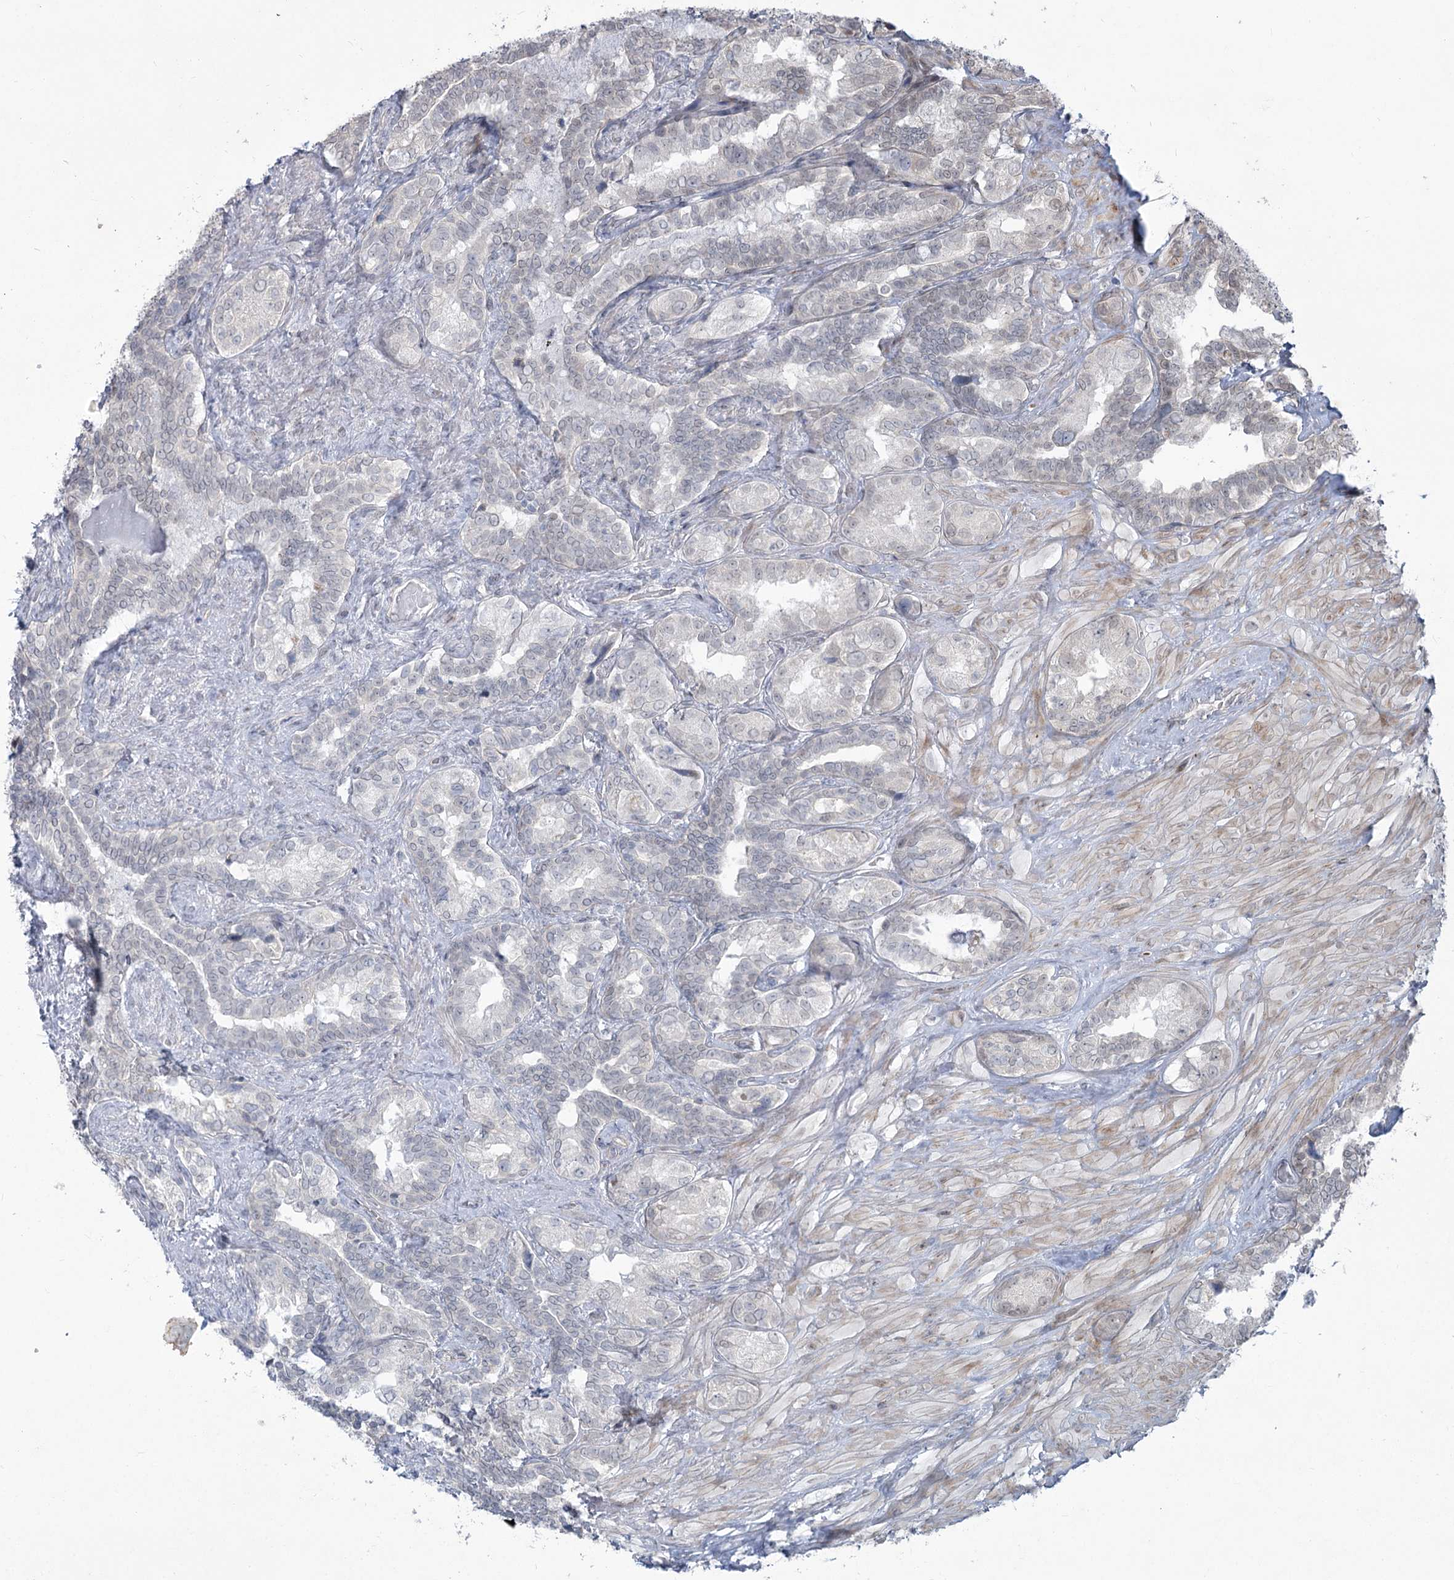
{"staining": {"intensity": "negative", "quantity": "none", "location": "none"}, "tissue": "seminal vesicle", "cell_type": "Glandular cells", "image_type": "normal", "snomed": [{"axis": "morphology", "description": "Normal tissue, NOS"}, {"axis": "topography", "description": "Seminal veicle"}, {"axis": "topography", "description": "Peripheral nerve tissue"}], "caption": "The histopathology image exhibits no significant expression in glandular cells of seminal vesicle. (DAB (3,3'-diaminobenzidine) immunohistochemistry with hematoxylin counter stain).", "gene": "ABITRAM", "patient": {"sex": "male", "age": 67}}